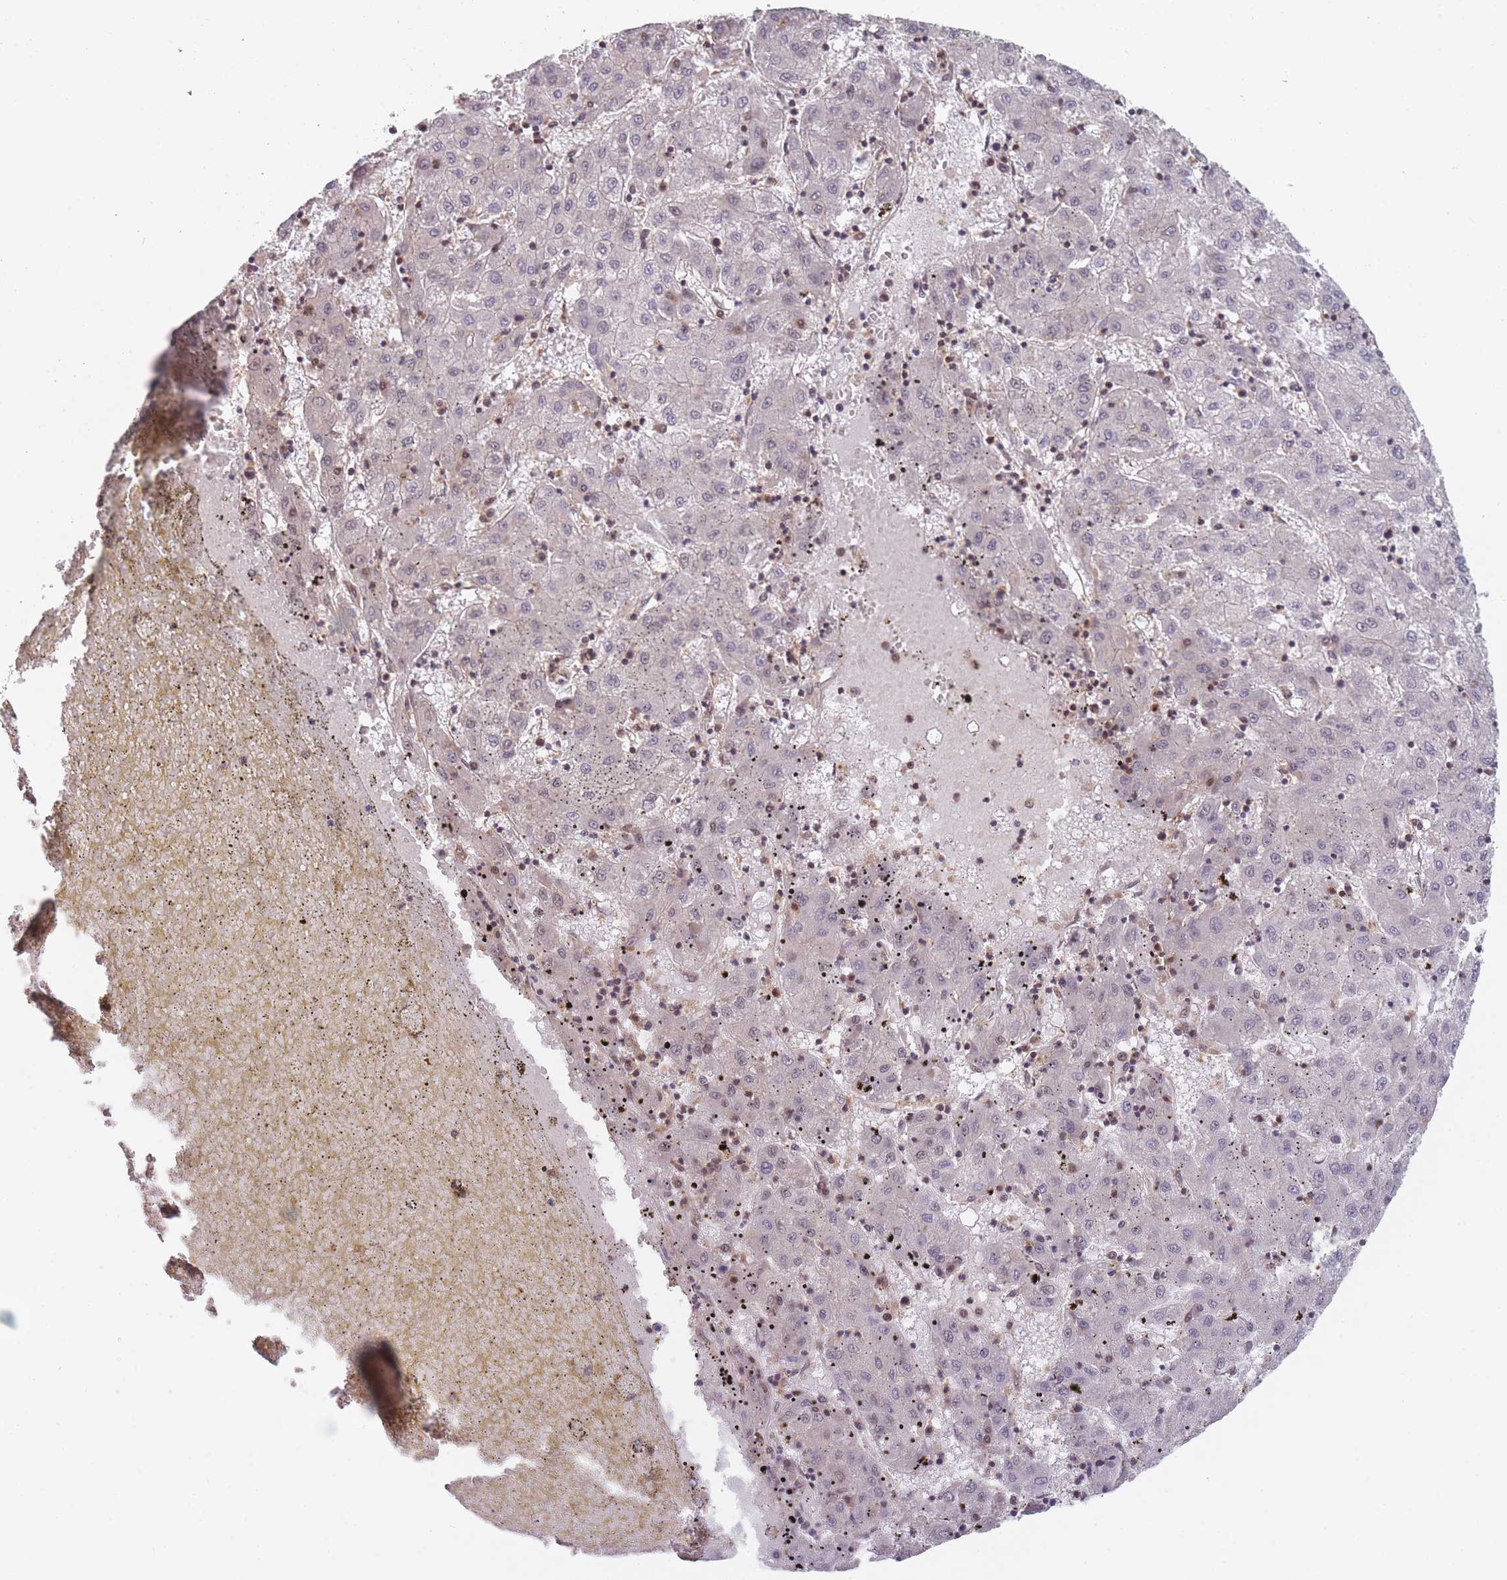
{"staining": {"intensity": "weak", "quantity": "<25%", "location": "nuclear"}, "tissue": "liver cancer", "cell_type": "Tumor cells", "image_type": "cancer", "snomed": [{"axis": "morphology", "description": "Carcinoma, Hepatocellular, NOS"}, {"axis": "topography", "description": "Liver"}], "caption": "Immunohistochemistry micrograph of neoplastic tissue: human liver hepatocellular carcinoma stained with DAB exhibits no significant protein staining in tumor cells.", "gene": "PPP6R3", "patient": {"sex": "male", "age": 72}}